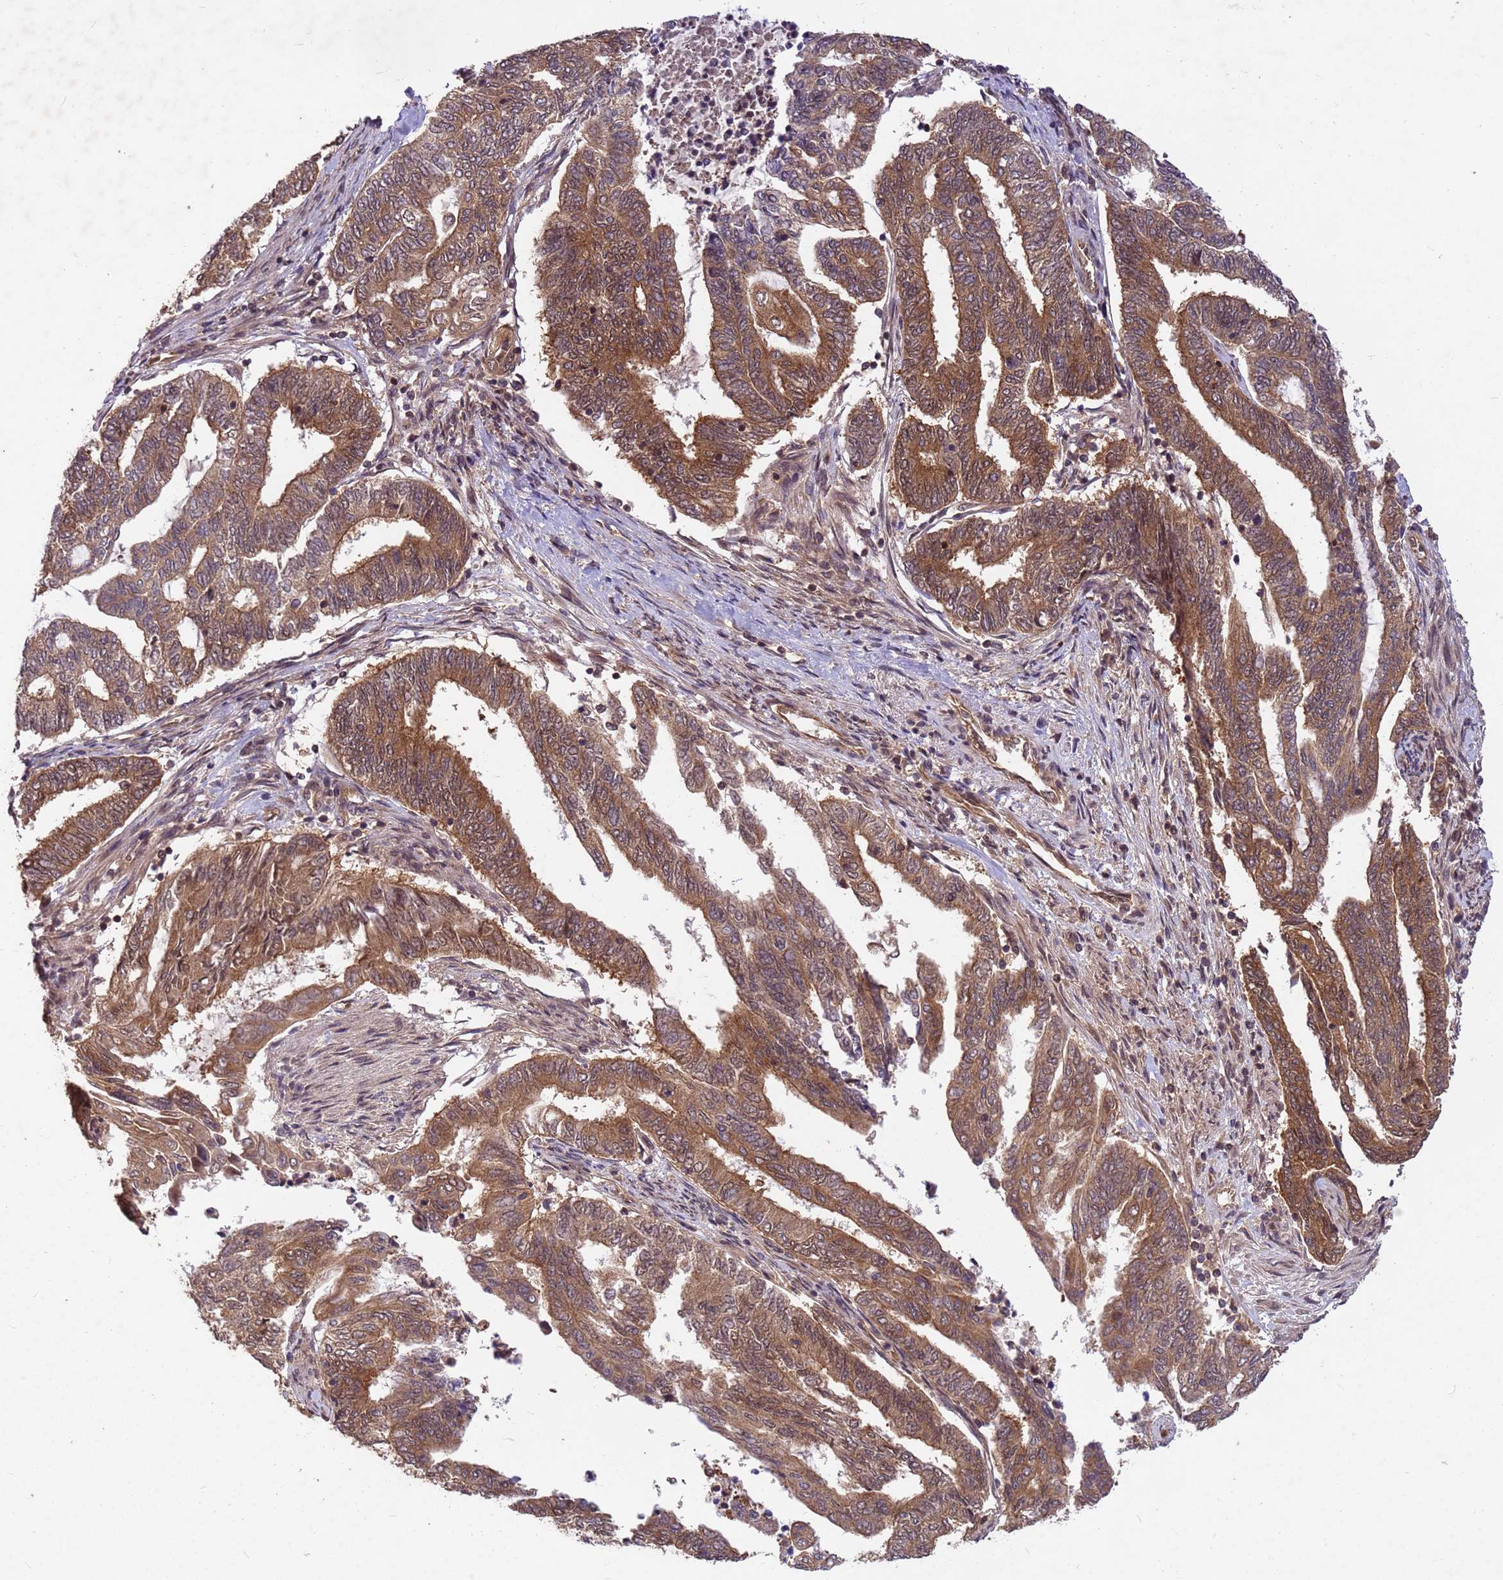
{"staining": {"intensity": "moderate", "quantity": ">75%", "location": "cytoplasmic/membranous"}, "tissue": "endometrial cancer", "cell_type": "Tumor cells", "image_type": "cancer", "snomed": [{"axis": "morphology", "description": "Adenocarcinoma, NOS"}, {"axis": "topography", "description": "Uterus"}, {"axis": "topography", "description": "Endometrium"}], "caption": "Immunohistochemistry (IHC) (DAB (3,3'-diaminobenzidine)) staining of endometrial cancer demonstrates moderate cytoplasmic/membranous protein expression in about >75% of tumor cells.", "gene": "PPP2CB", "patient": {"sex": "female", "age": 70}}